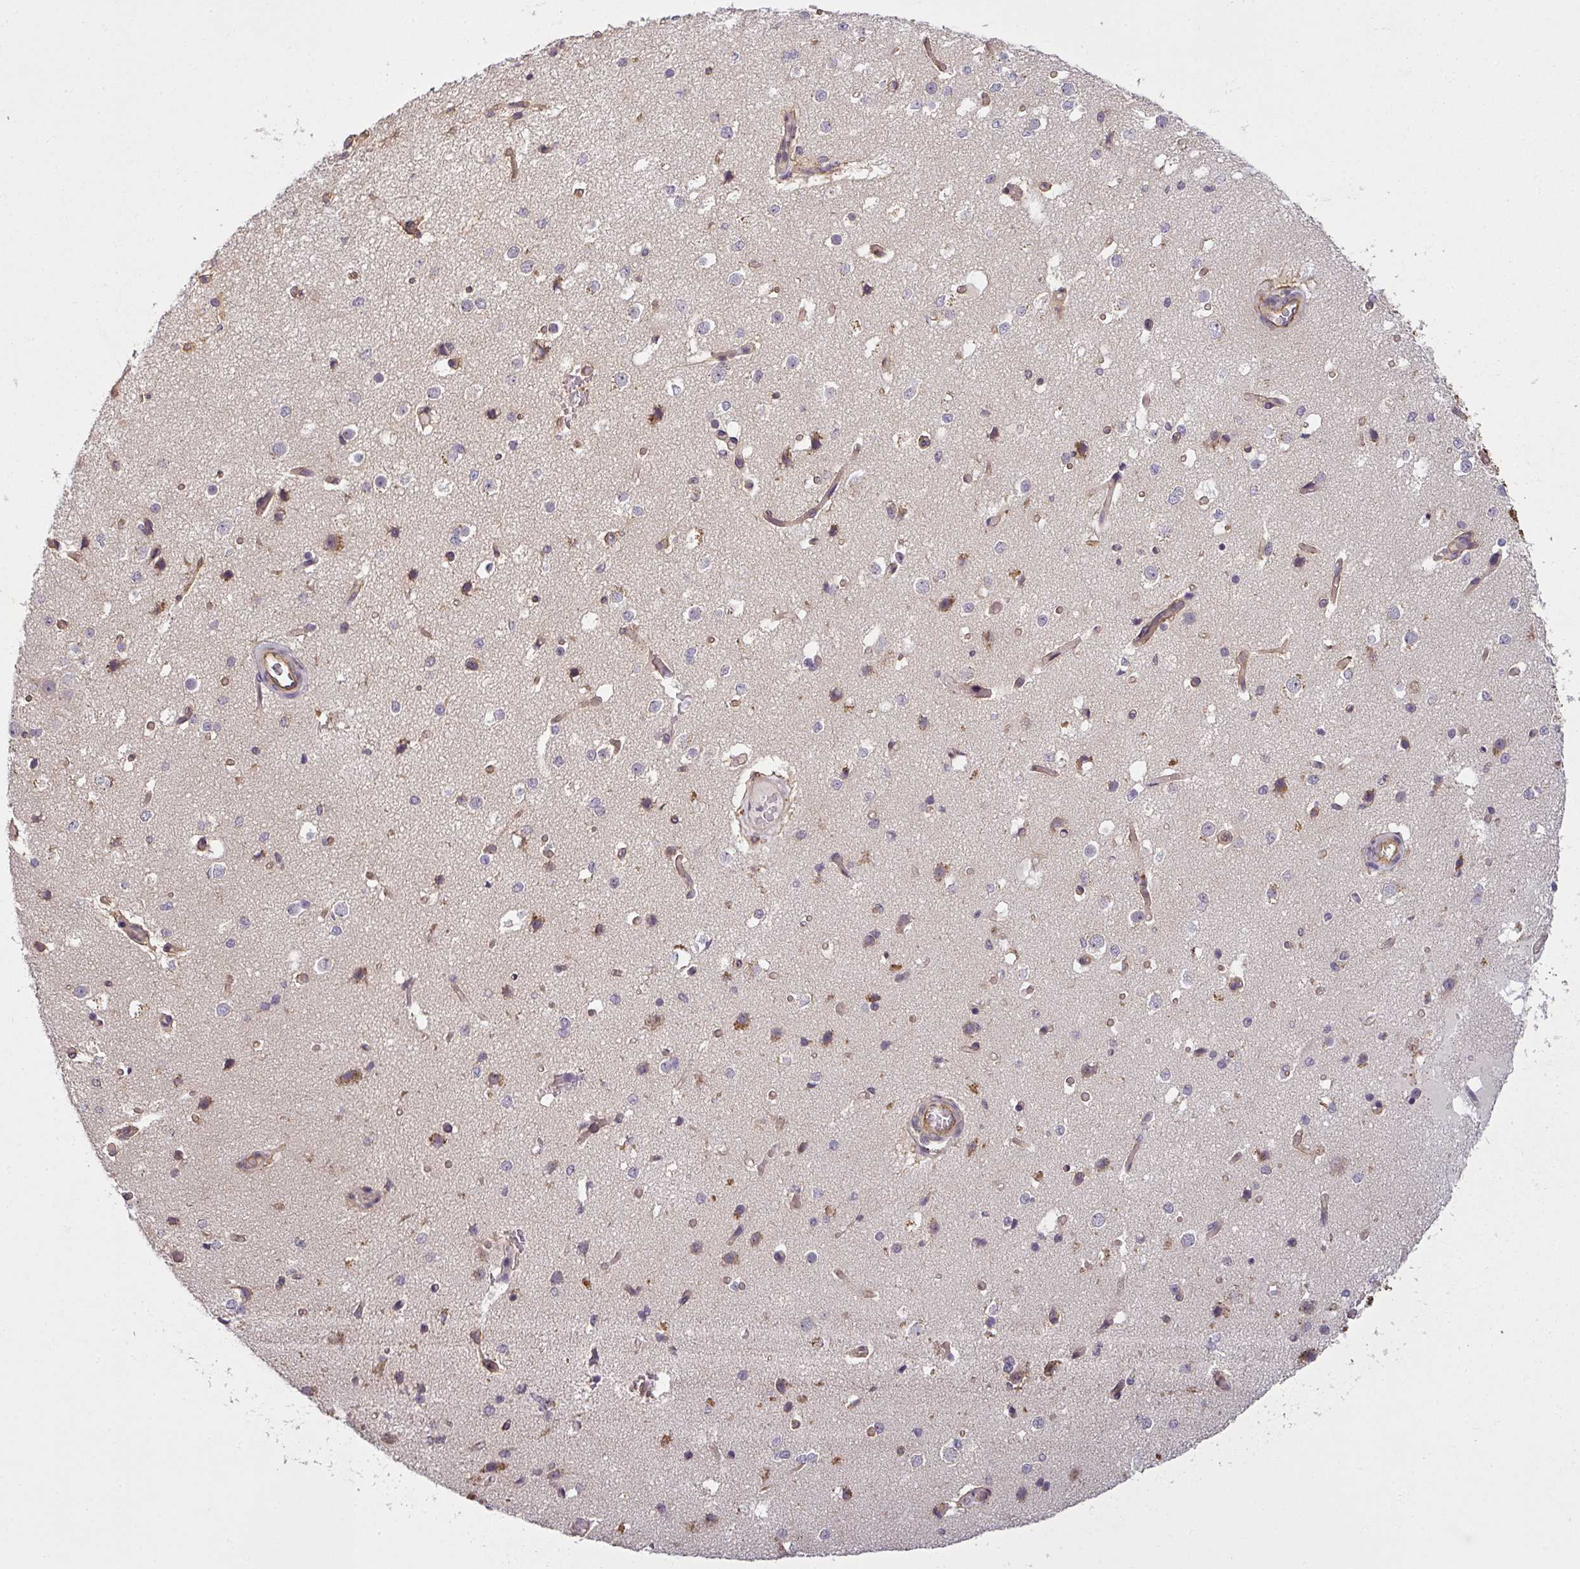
{"staining": {"intensity": "moderate", "quantity": "25%-75%", "location": "cytoplasmic/membranous"}, "tissue": "cerebral cortex", "cell_type": "Endothelial cells", "image_type": "normal", "snomed": [{"axis": "morphology", "description": "Normal tissue, NOS"}, {"axis": "morphology", "description": "Inflammation, NOS"}, {"axis": "topography", "description": "Cerebral cortex"}], "caption": "This photomicrograph displays IHC staining of normal human cerebral cortex, with medium moderate cytoplasmic/membranous staining in about 25%-75% of endothelial cells.", "gene": "DIMT1", "patient": {"sex": "male", "age": 6}}